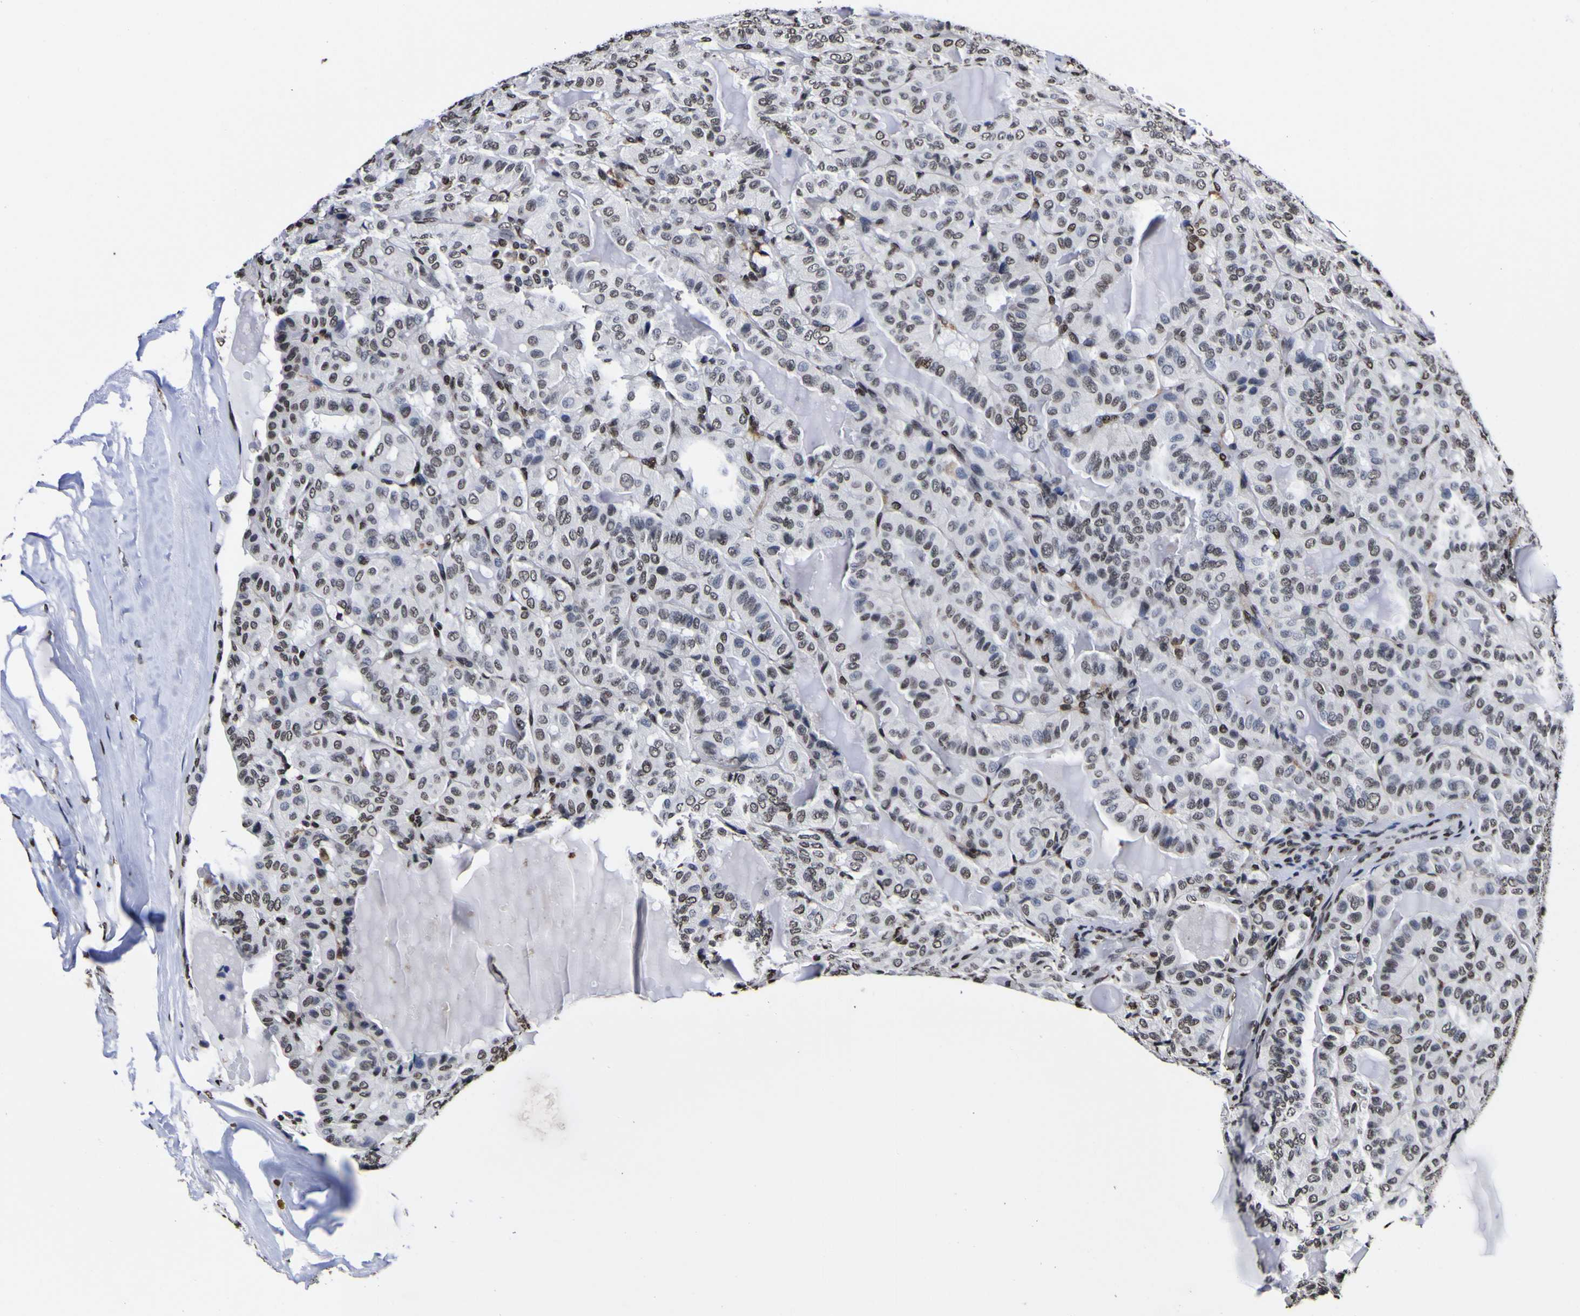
{"staining": {"intensity": "moderate", "quantity": "<25%", "location": "nuclear"}, "tissue": "thyroid cancer", "cell_type": "Tumor cells", "image_type": "cancer", "snomed": [{"axis": "morphology", "description": "Papillary adenocarcinoma, NOS"}, {"axis": "topography", "description": "Thyroid gland"}], "caption": "An image of human thyroid papillary adenocarcinoma stained for a protein exhibits moderate nuclear brown staining in tumor cells.", "gene": "PIAS1", "patient": {"sex": "male", "age": 77}}